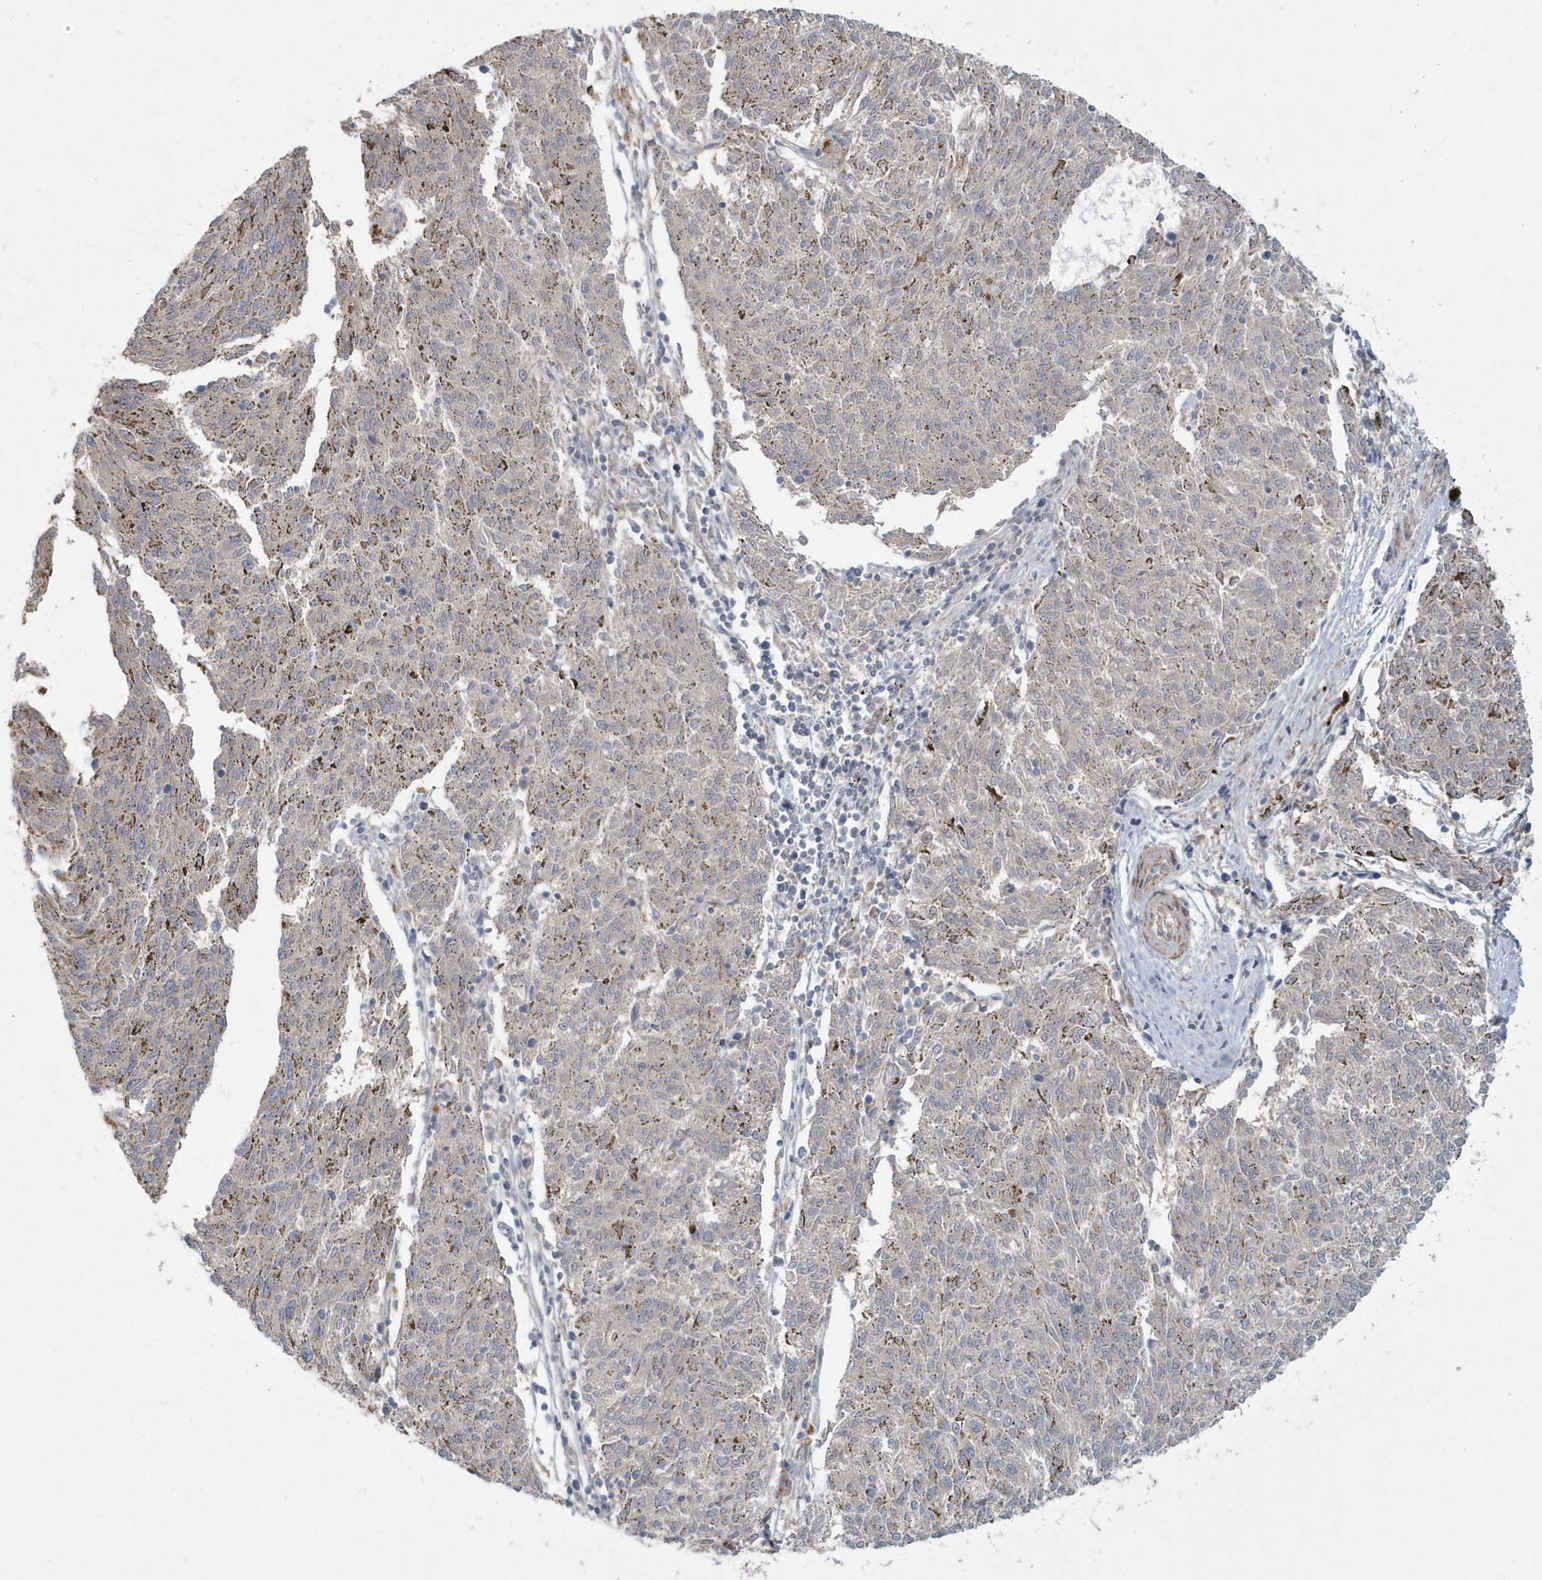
{"staining": {"intensity": "negative", "quantity": "none", "location": "none"}, "tissue": "melanoma", "cell_type": "Tumor cells", "image_type": "cancer", "snomed": [{"axis": "morphology", "description": "Malignant melanoma, NOS"}, {"axis": "topography", "description": "Skin"}], "caption": "This image is of melanoma stained with immunohistochemistry to label a protein in brown with the nuclei are counter-stained blue. There is no positivity in tumor cells.", "gene": "ARHGEF38", "patient": {"sex": "female", "age": 72}}